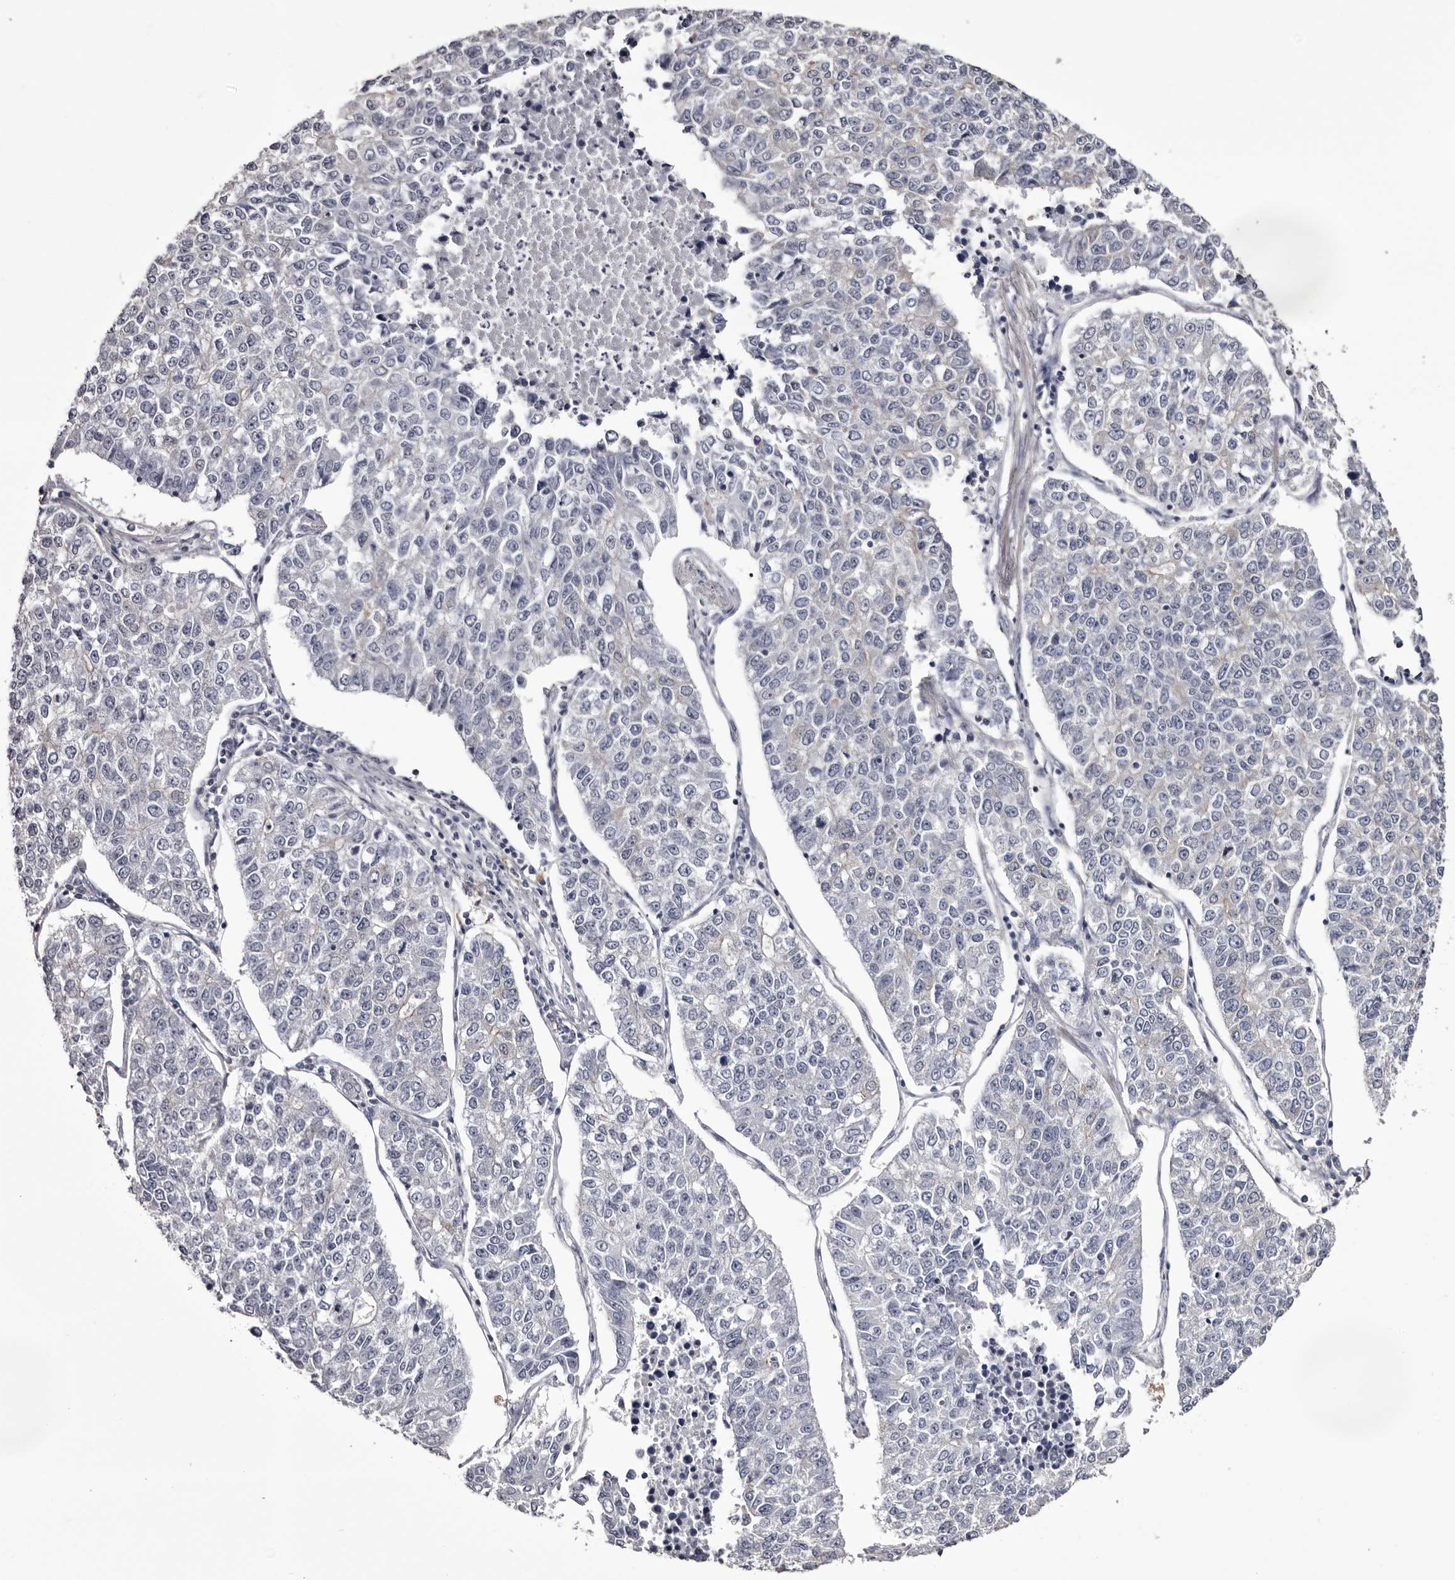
{"staining": {"intensity": "negative", "quantity": "none", "location": "none"}, "tissue": "lung cancer", "cell_type": "Tumor cells", "image_type": "cancer", "snomed": [{"axis": "morphology", "description": "Adenocarcinoma, NOS"}, {"axis": "topography", "description": "Lung"}], "caption": "This is a photomicrograph of IHC staining of adenocarcinoma (lung), which shows no positivity in tumor cells.", "gene": "LAD1", "patient": {"sex": "male", "age": 49}}